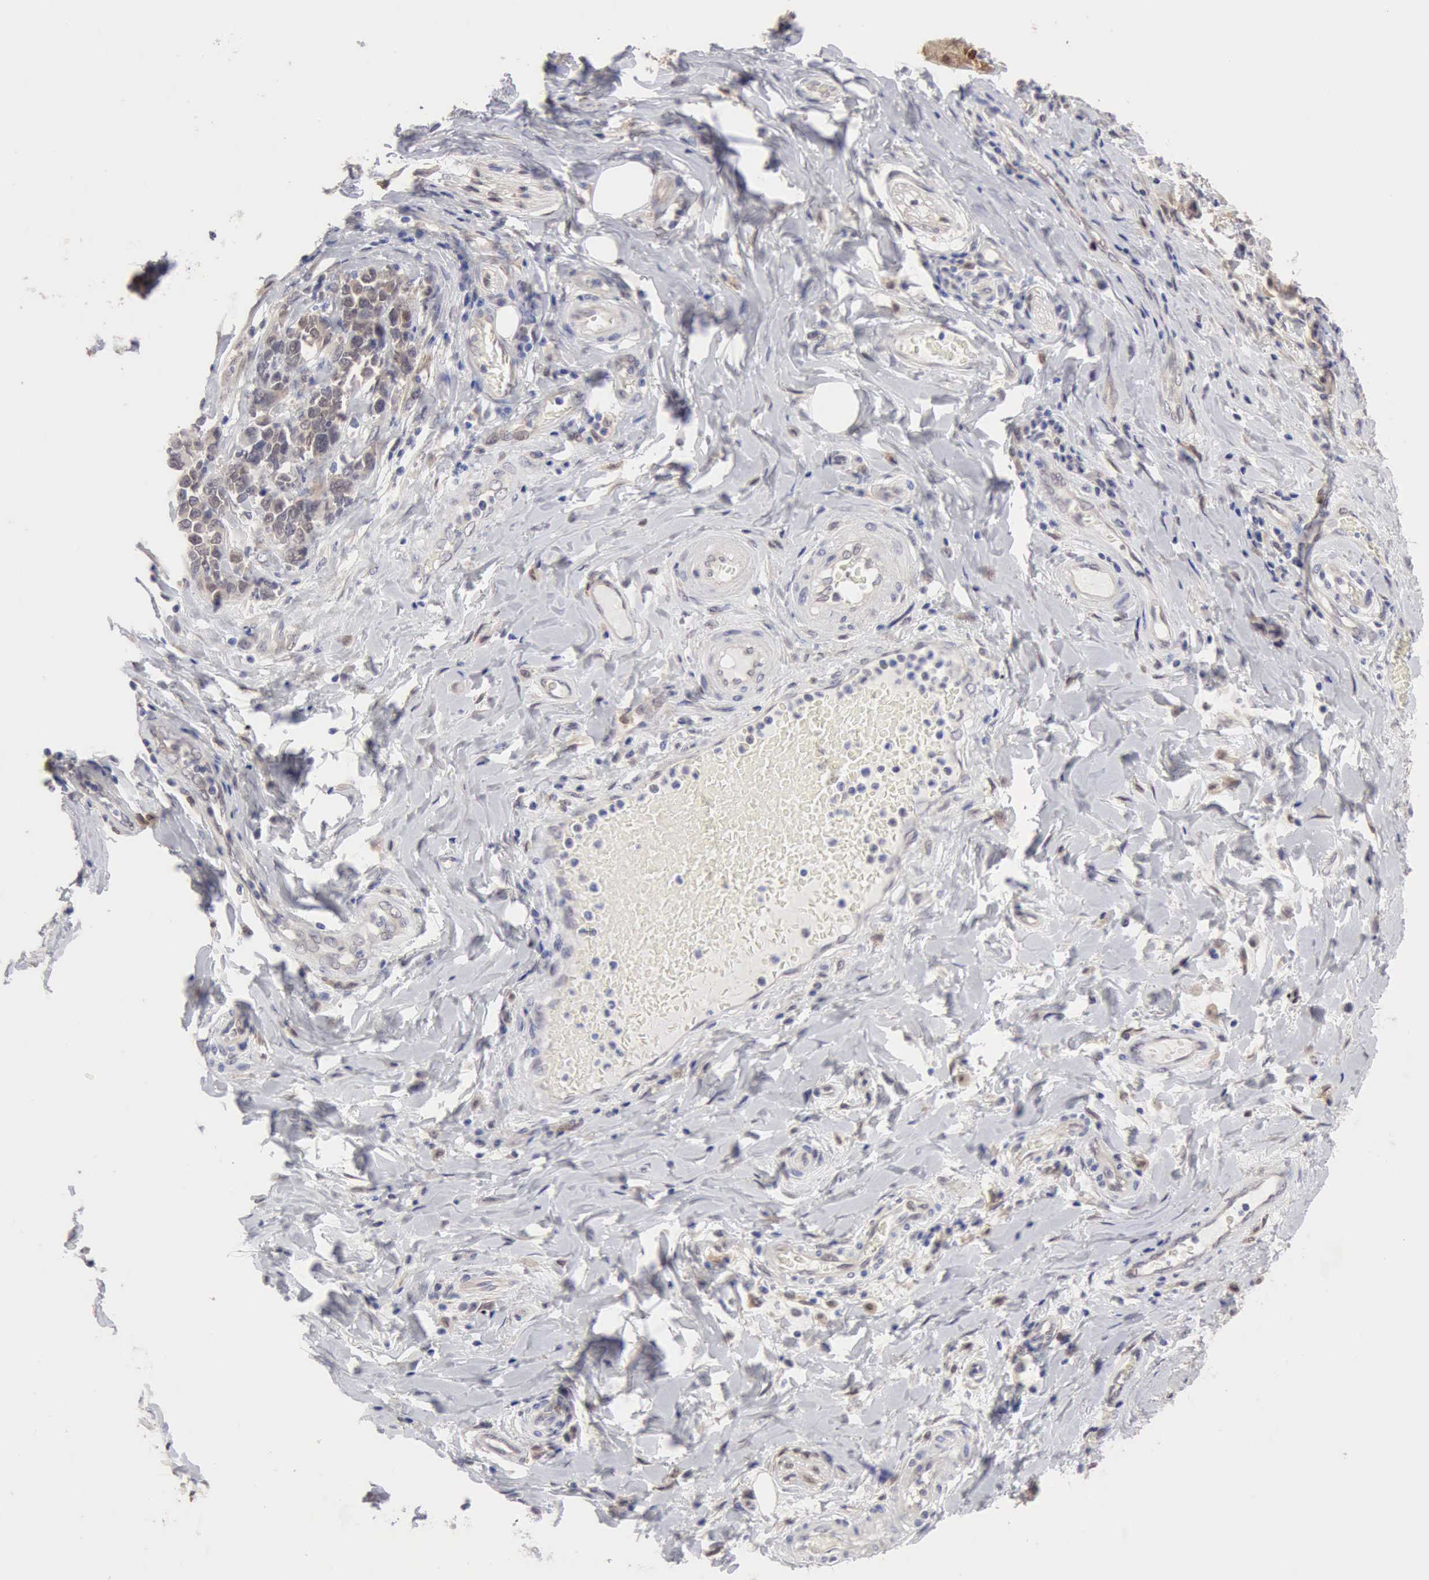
{"staining": {"intensity": "weak", "quantity": "25%-75%", "location": "cytoplasmic/membranous"}, "tissue": "stomach cancer", "cell_type": "Tumor cells", "image_type": "cancer", "snomed": [{"axis": "morphology", "description": "Adenocarcinoma, NOS"}, {"axis": "topography", "description": "Stomach, upper"}], "caption": "Adenocarcinoma (stomach) tissue exhibits weak cytoplasmic/membranous expression in about 25%-75% of tumor cells Ihc stains the protein of interest in brown and the nuclei are stained blue.", "gene": "PTGR2", "patient": {"sex": "male", "age": 71}}